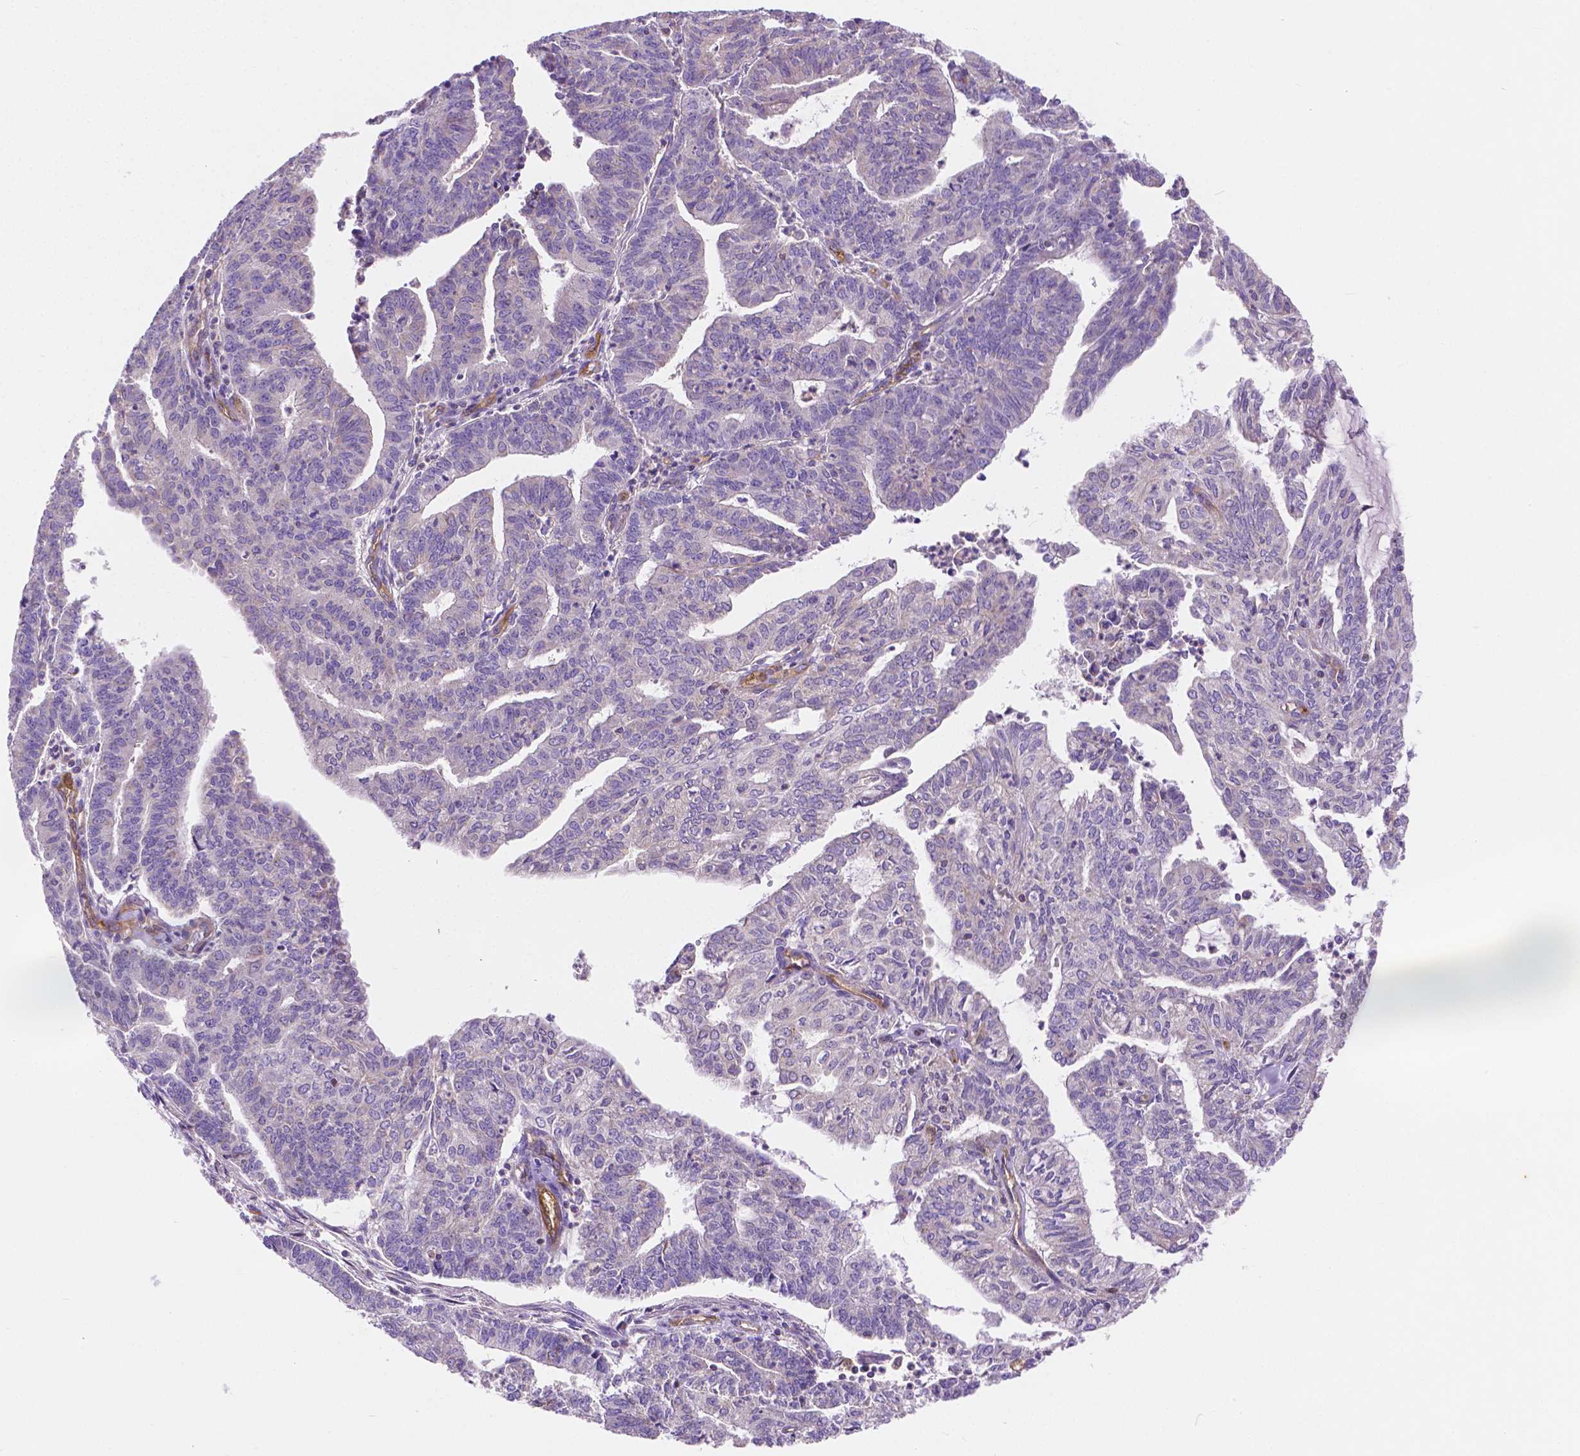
{"staining": {"intensity": "negative", "quantity": "none", "location": "none"}, "tissue": "endometrial cancer", "cell_type": "Tumor cells", "image_type": "cancer", "snomed": [{"axis": "morphology", "description": "Adenocarcinoma, NOS"}, {"axis": "topography", "description": "Endometrium"}], "caption": "Tumor cells are negative for brown protein staining in adenocarcinoma (endometrial).", "gene": "RAB20", "patient": {"sex": "female", "age": 61}}